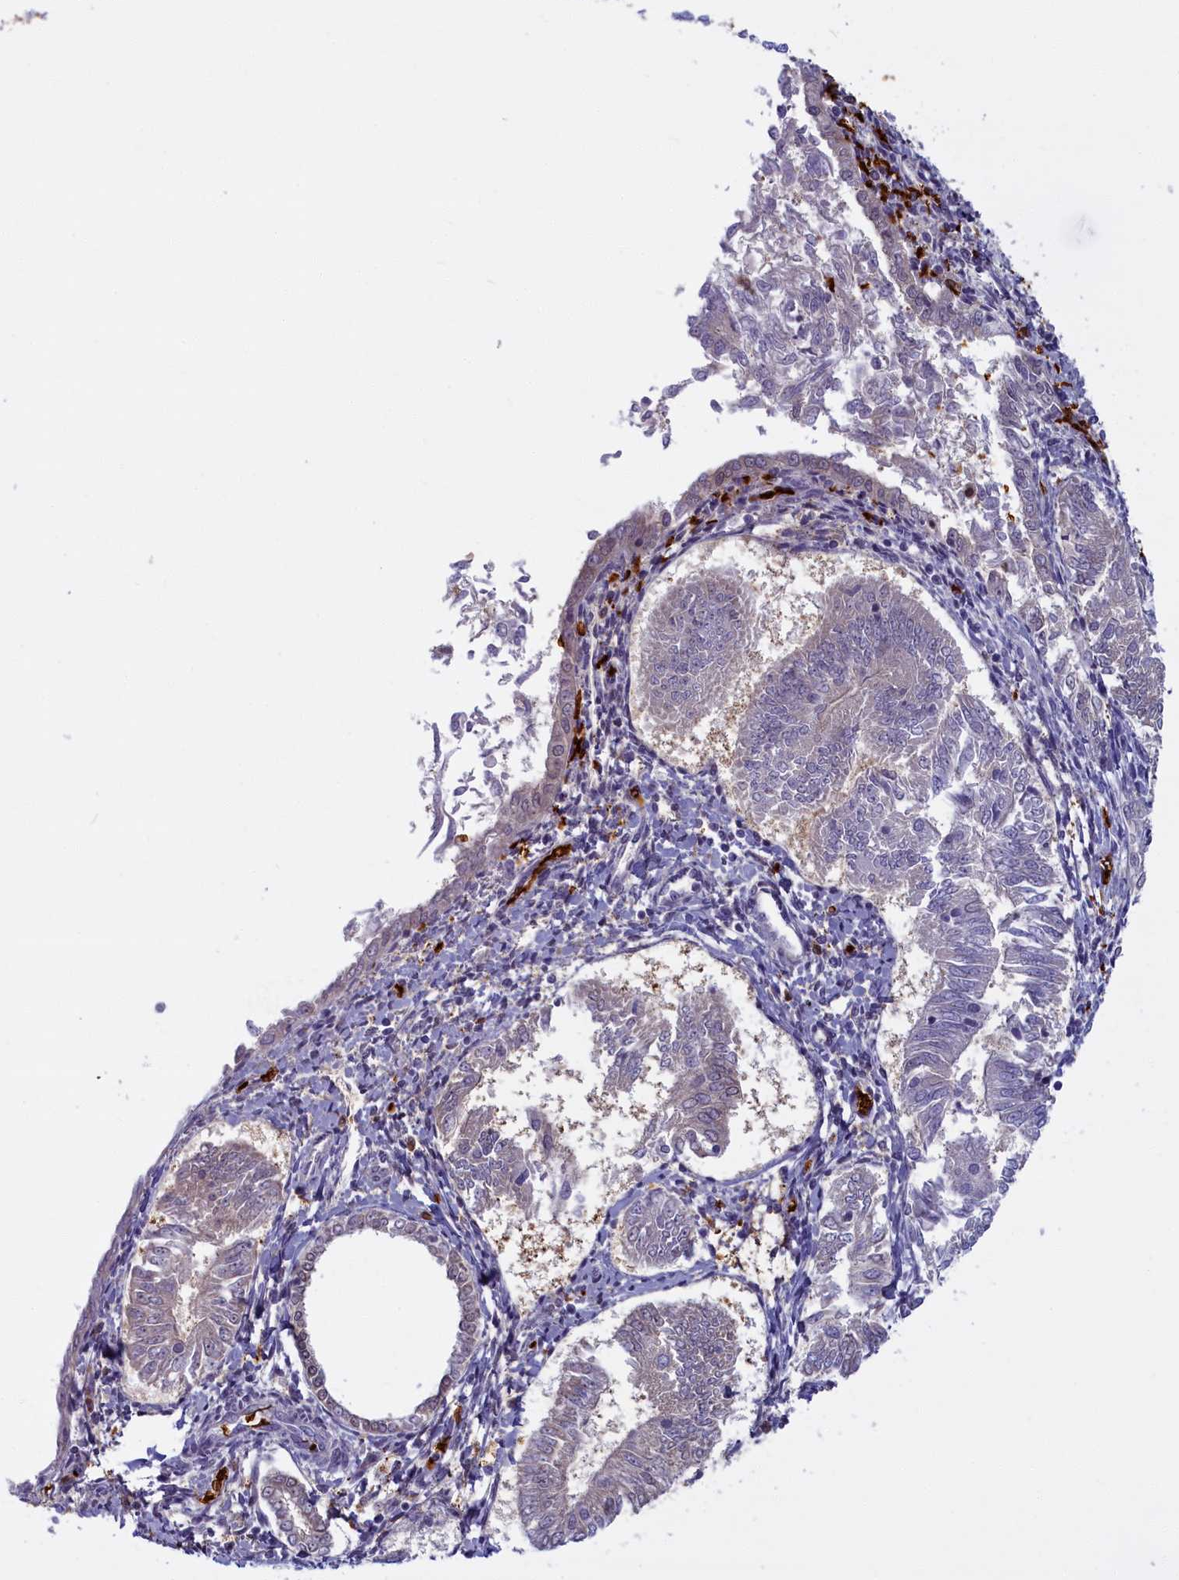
{"staining": {"intensity": "negative", "quantity": "none", "location": "none"}, "tissue": "endometrial cancer", "cell_type": "Tumor cells", "image_type": "cancer", "snomed": [{"axis": "morphology", "description": "Adenocarcinoma, NOS"}, {"axis": "topography", "description": "Endometrium"}], "caption": "Tumor cells show no significant protein positivity in endometrial adenocarcinoma.", "gene": "BLVRB", "patient": {"sex": "female", "age": 58}}